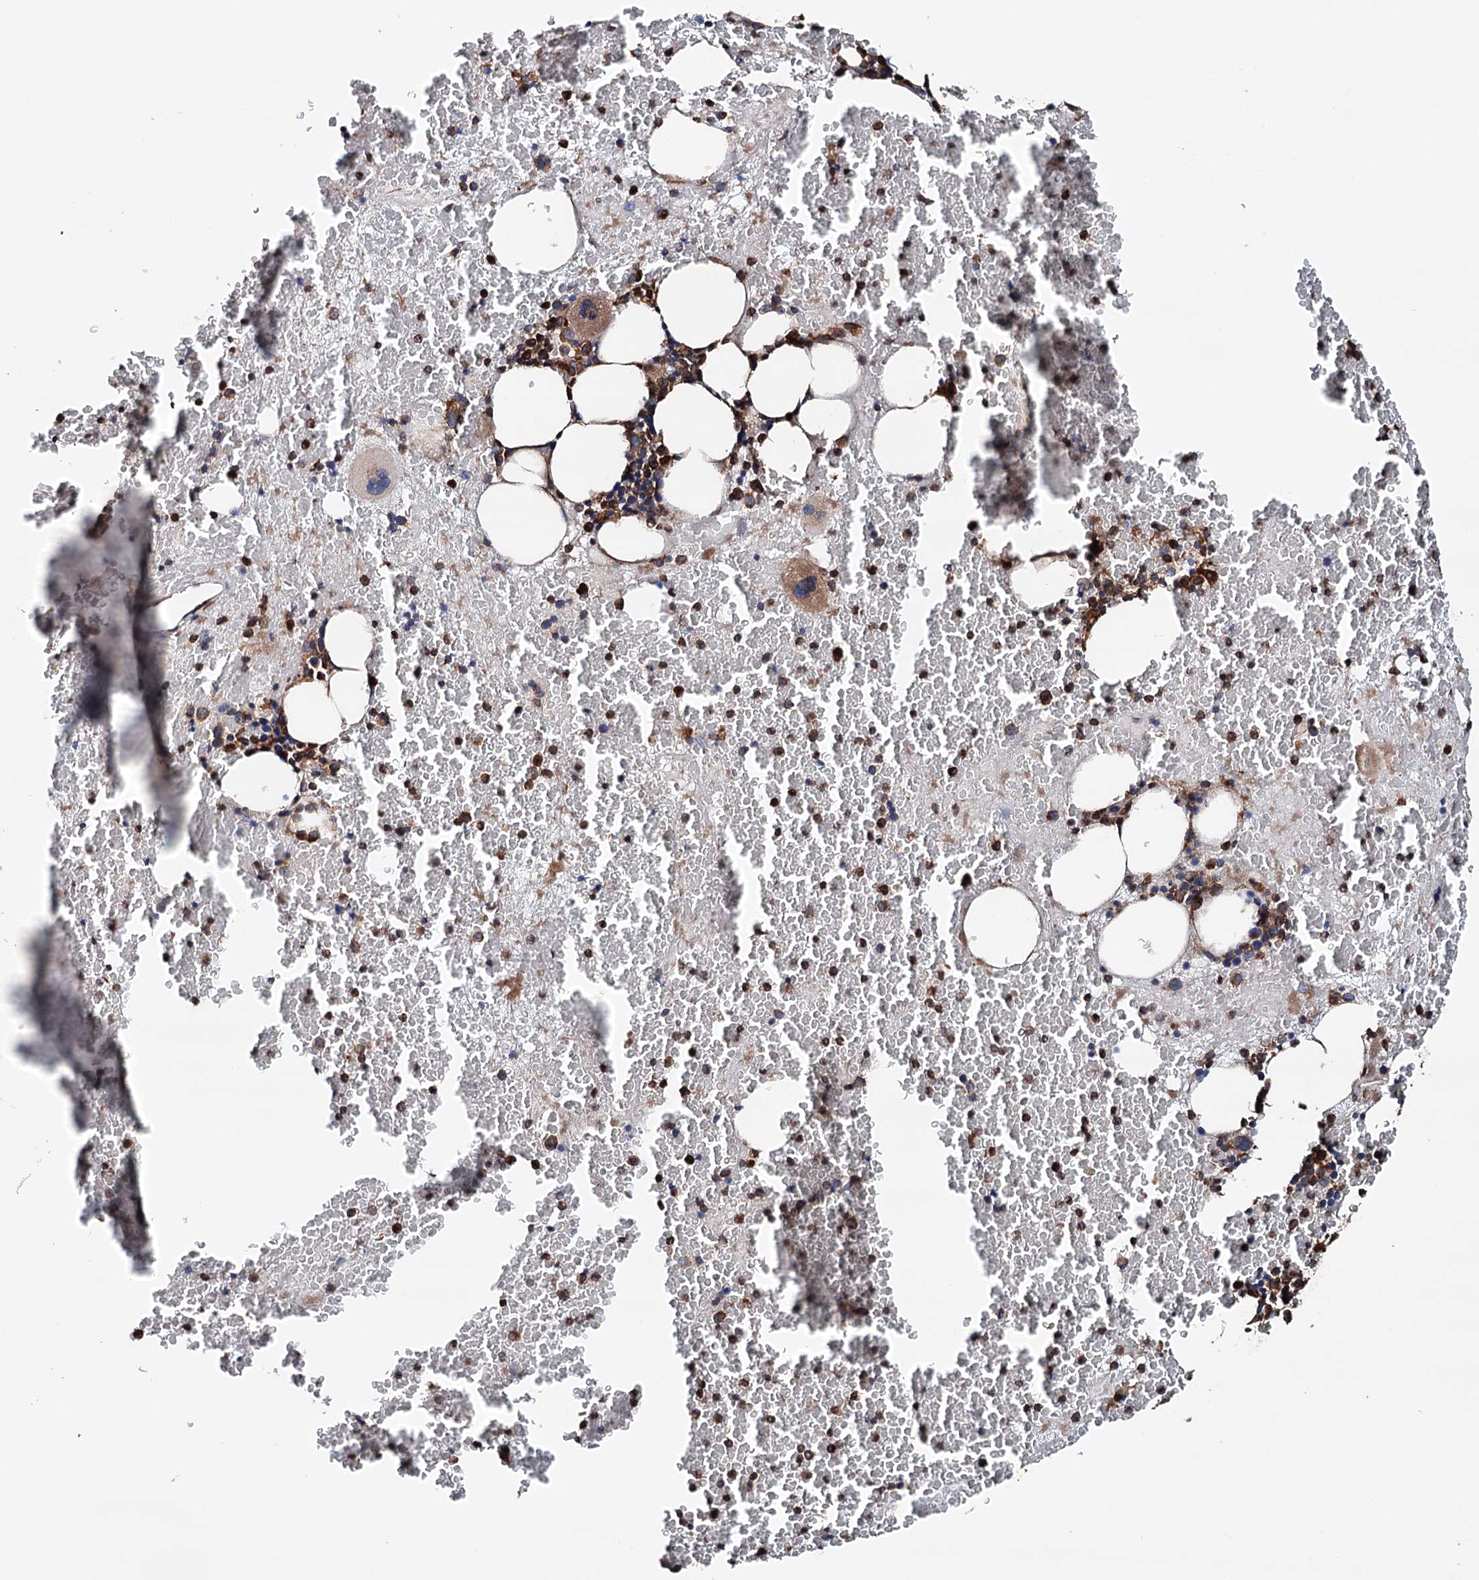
{"staining": {"intensity": "moderate", "quantity": "25%-75%", "location": "cytoplasmic/membranous"}, "tissue": "bone marrow", "cell_type": "Hematopoietic cells", "image_type": "normal", "snomed": [{"axis": "morphology", "description": "Normal tissue, NOS"}, {"axis": "topography", "description": "Bone marrow"}], "caption": "This histopathology image reveals IHC staining of unremarkable bone marrow, with medium moderate cytoplasmic/membranous expression in about 25%-75% of hematopoietic cells.", "gene": "ERP29", "patient": {"sex": "male", "age": 36}}